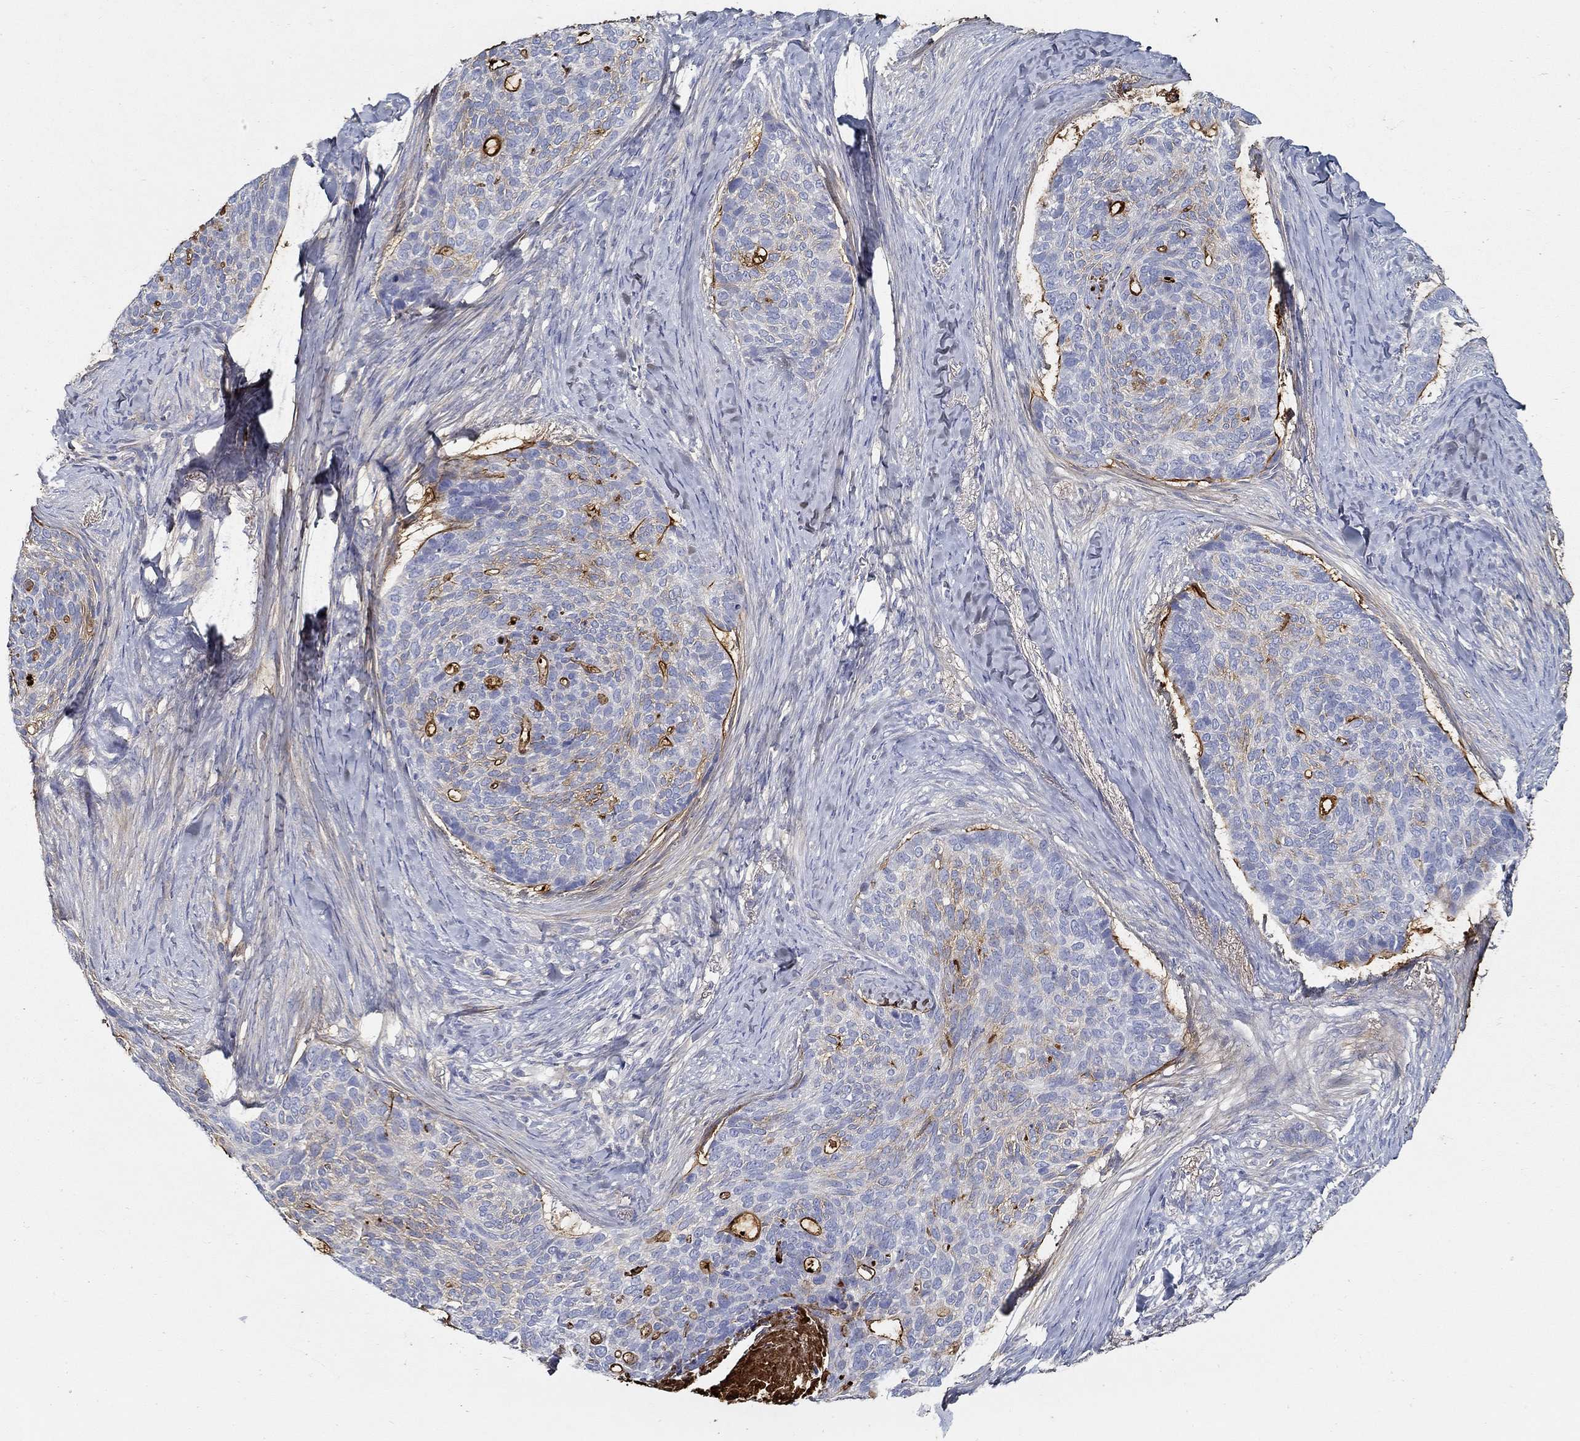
{"staining": {"intensity": "negative", "quantity": "none", "location": "none"}, "tissue": "skin cancer", "cell_type": "Tumor cells", "image_type": "cancer", "snomed": [{"axis": "morphology", "description": "Basal cell carcinoma"}, {"axis": "topography", "description": "Skin"}], "caption": "Micrograph shows no significant protein positivity in tumor cells of skin cancer (basal cell carcinoma).", "gene": "TGFBI", "patient": {"sex": "female", "age": 69}}